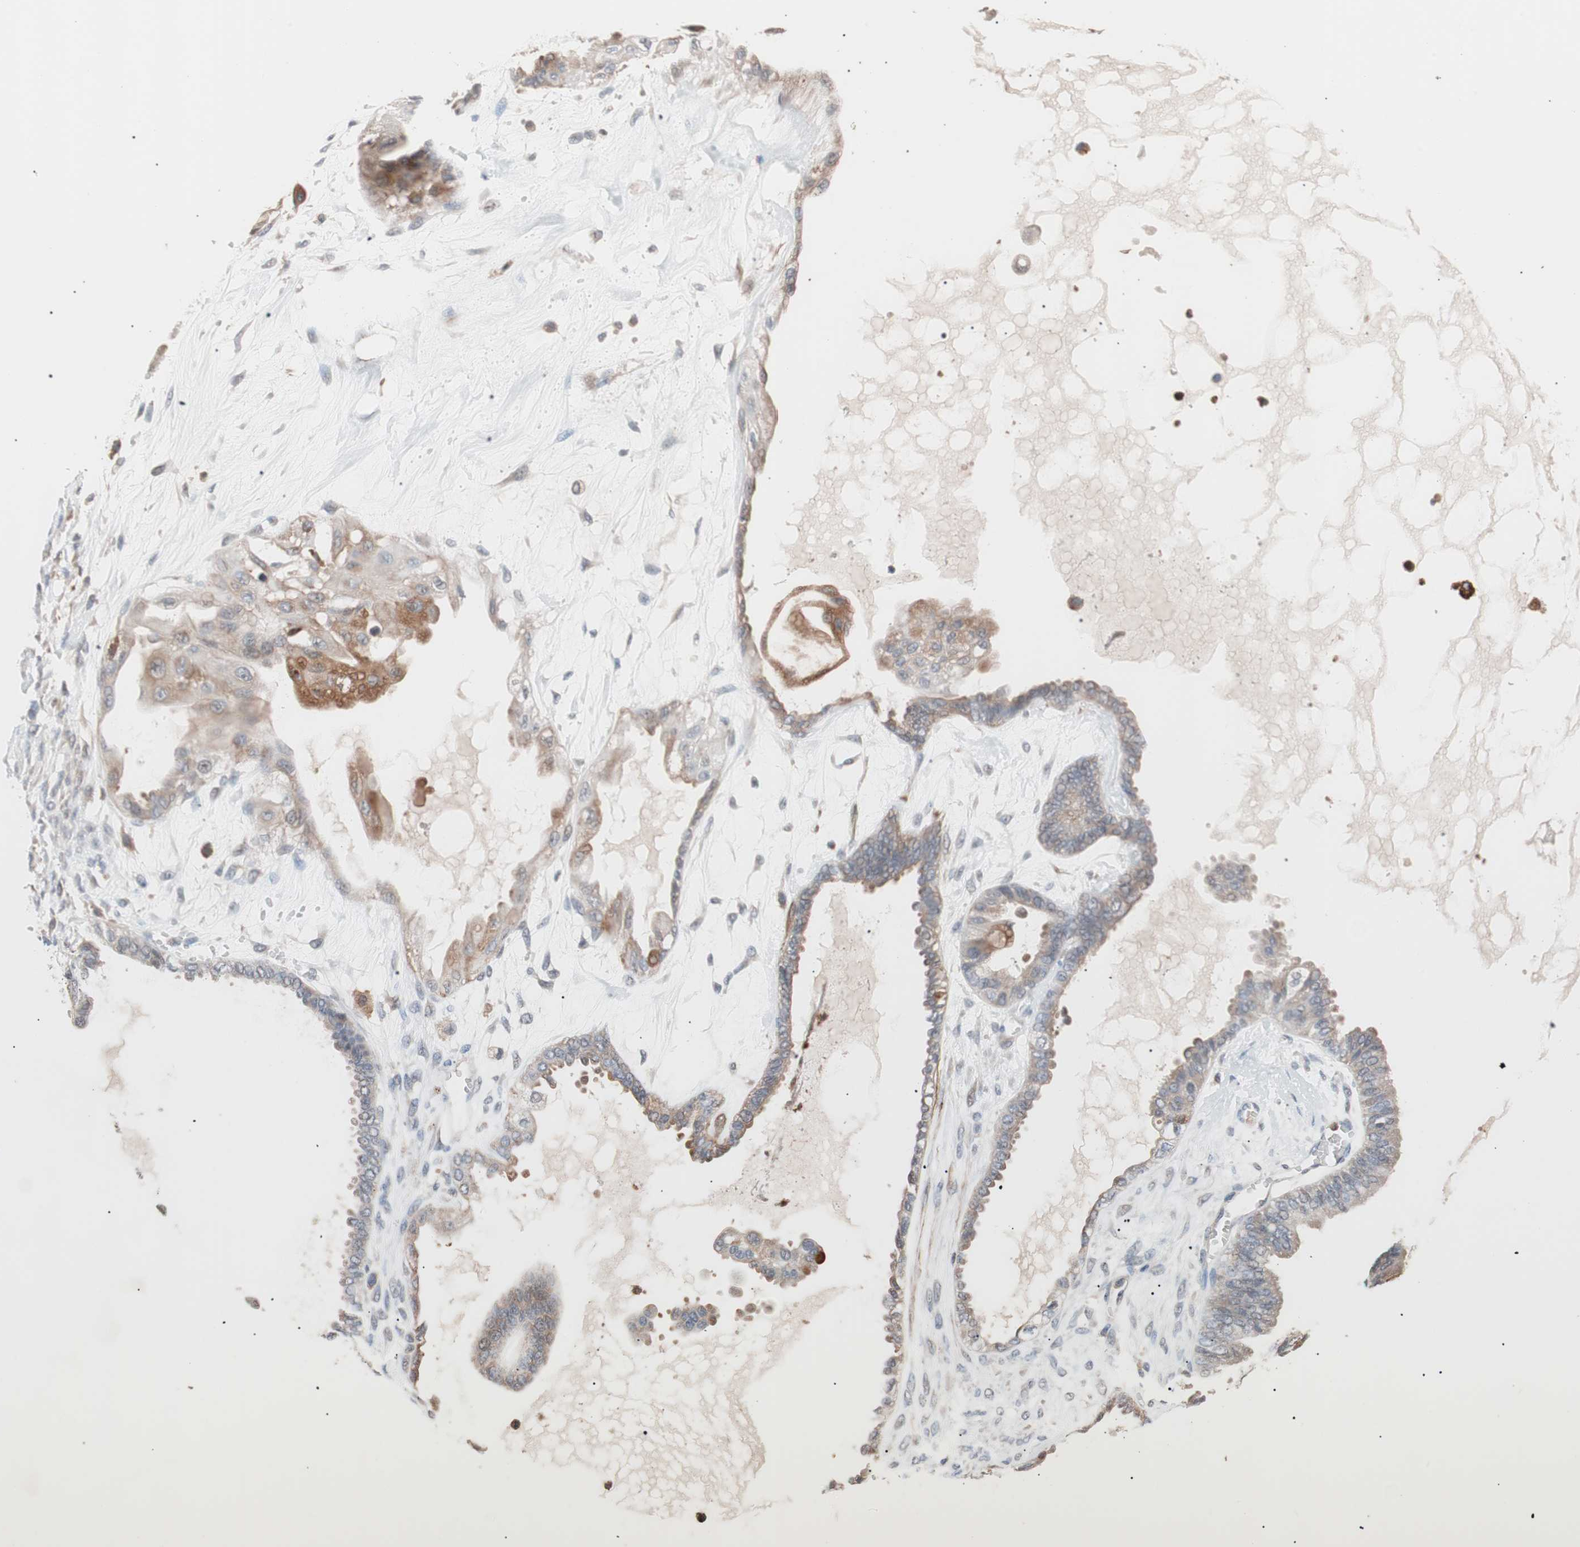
{"staining": {"intensity": "weak", "quantity": "<25%", "location": "cytoplasmic/membranous"}, "tissue": "ovarian cancer", "cell_type": "Tumor cells", "image_type": "cancer", "snomed": [{"axis": "morphology", "description": "Carcinoma, NOS"}, {"axis": "morphology", "description": "Carcinoma, endometroid"}, {"axis": "topography", "description": "Ovary"}], "caption": "High power microscopy micrograph of an immunohistochemistry (IHC) histopathology image of ovarian cancer (carcinoma), revealing no significant staining in tumor cells.", "gene": "LITAF", "patient": {"sex": "female", "age": 50}}